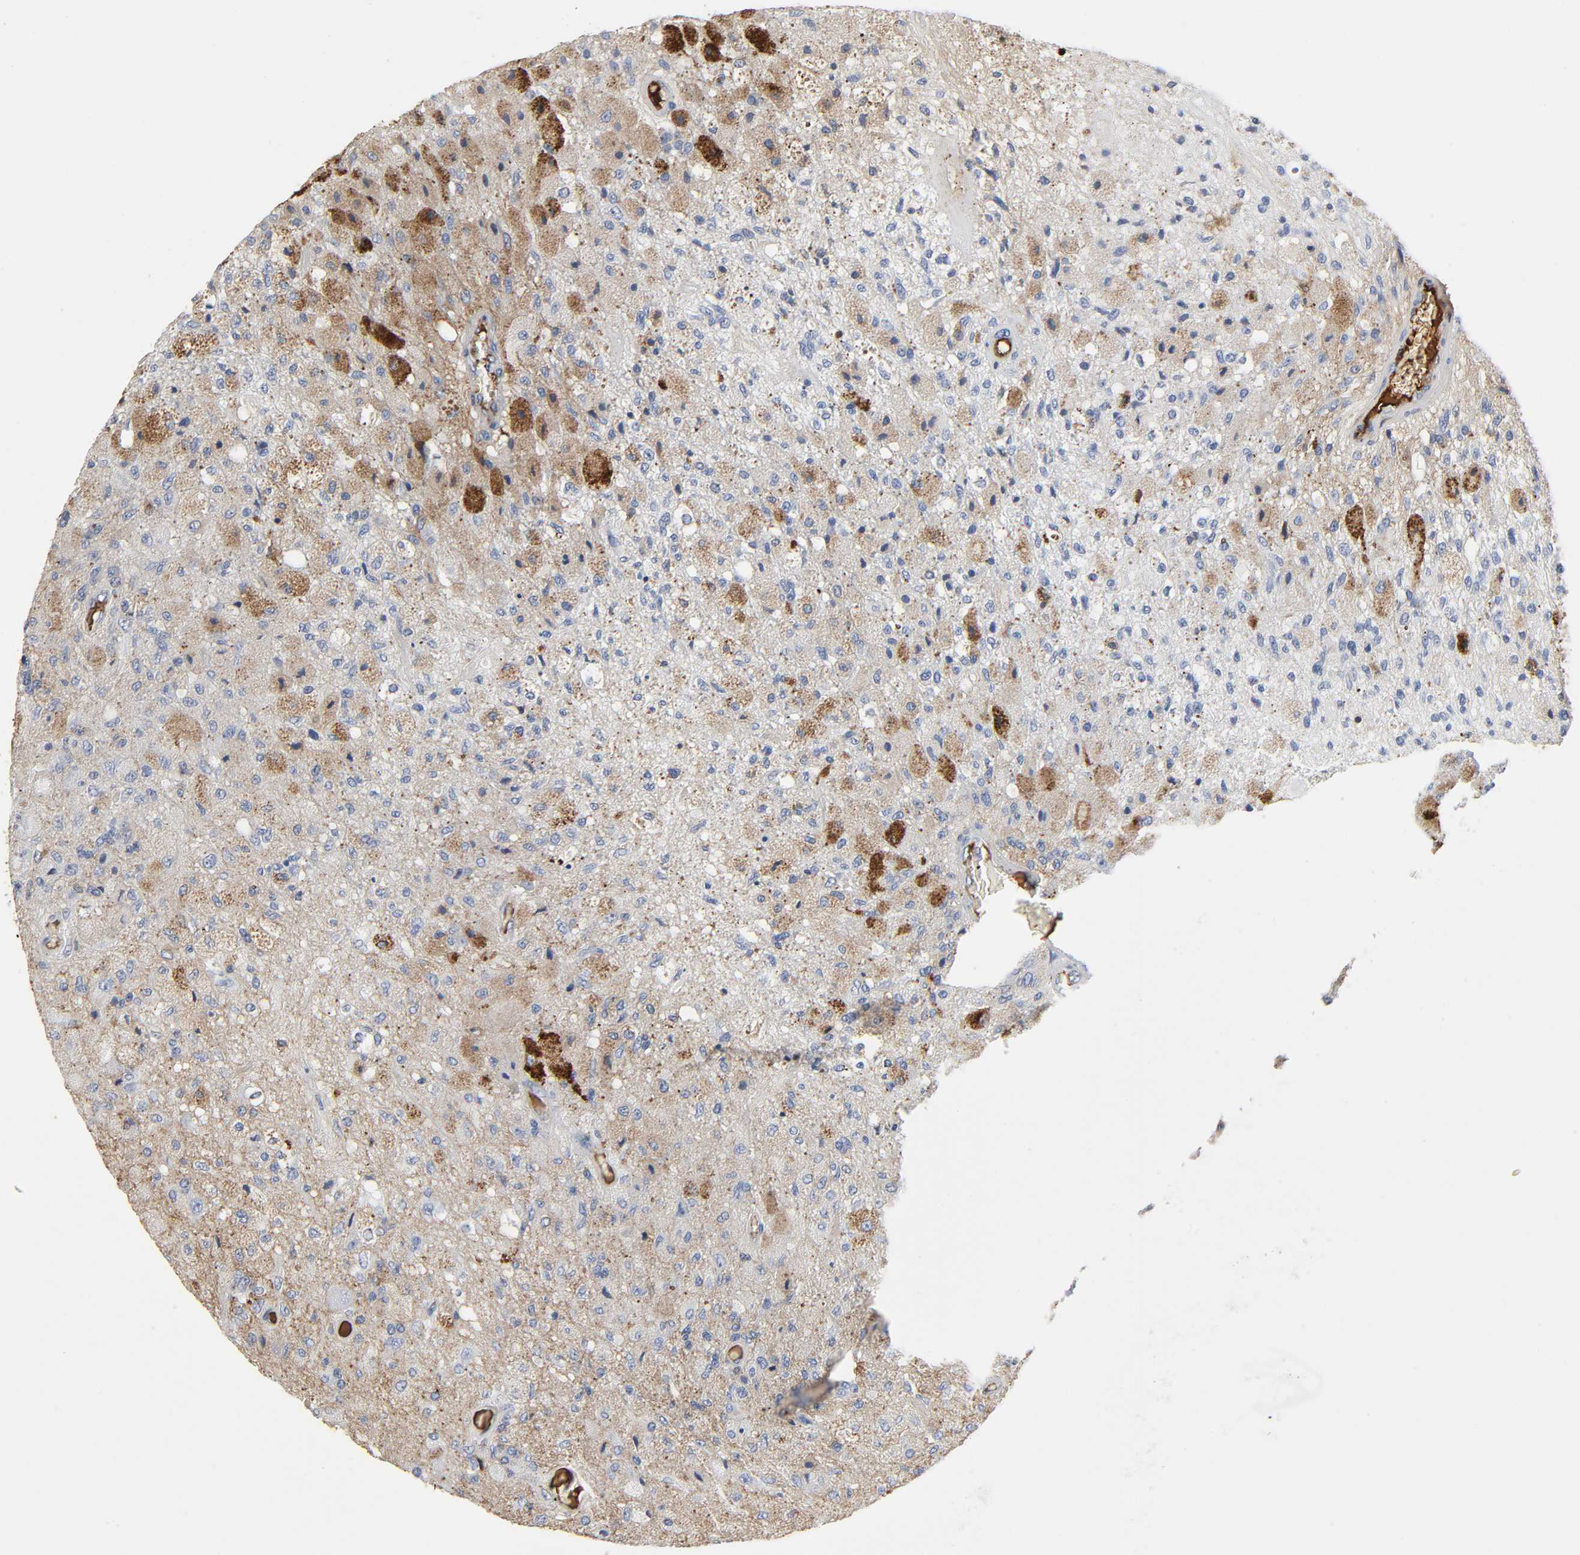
{"staining": {"intensity": "weak", "quantity": "25%-75%", "location": "cytoplasmic/membranous"}, "tissue": "glioma", "cell_type": "Tumor cells", "image_type": "cancer", "snomed": [{"axis": "morphology", "description": "Normal tissue, NOS"}, {"axis": "morphology", "description": "Glioma, malignant, High grade"}, {"axis": "topography", "description": "Cerebral cortex"}], "caption": "This photomicrograph displays immunohistochemistry (IHC) staining of glioma, with low weak cytoplasmic/membranous expression in approximately 25%-75% of tumor cells.", "gene": "C3", "patient": {"sex": "male", "age": 77}}